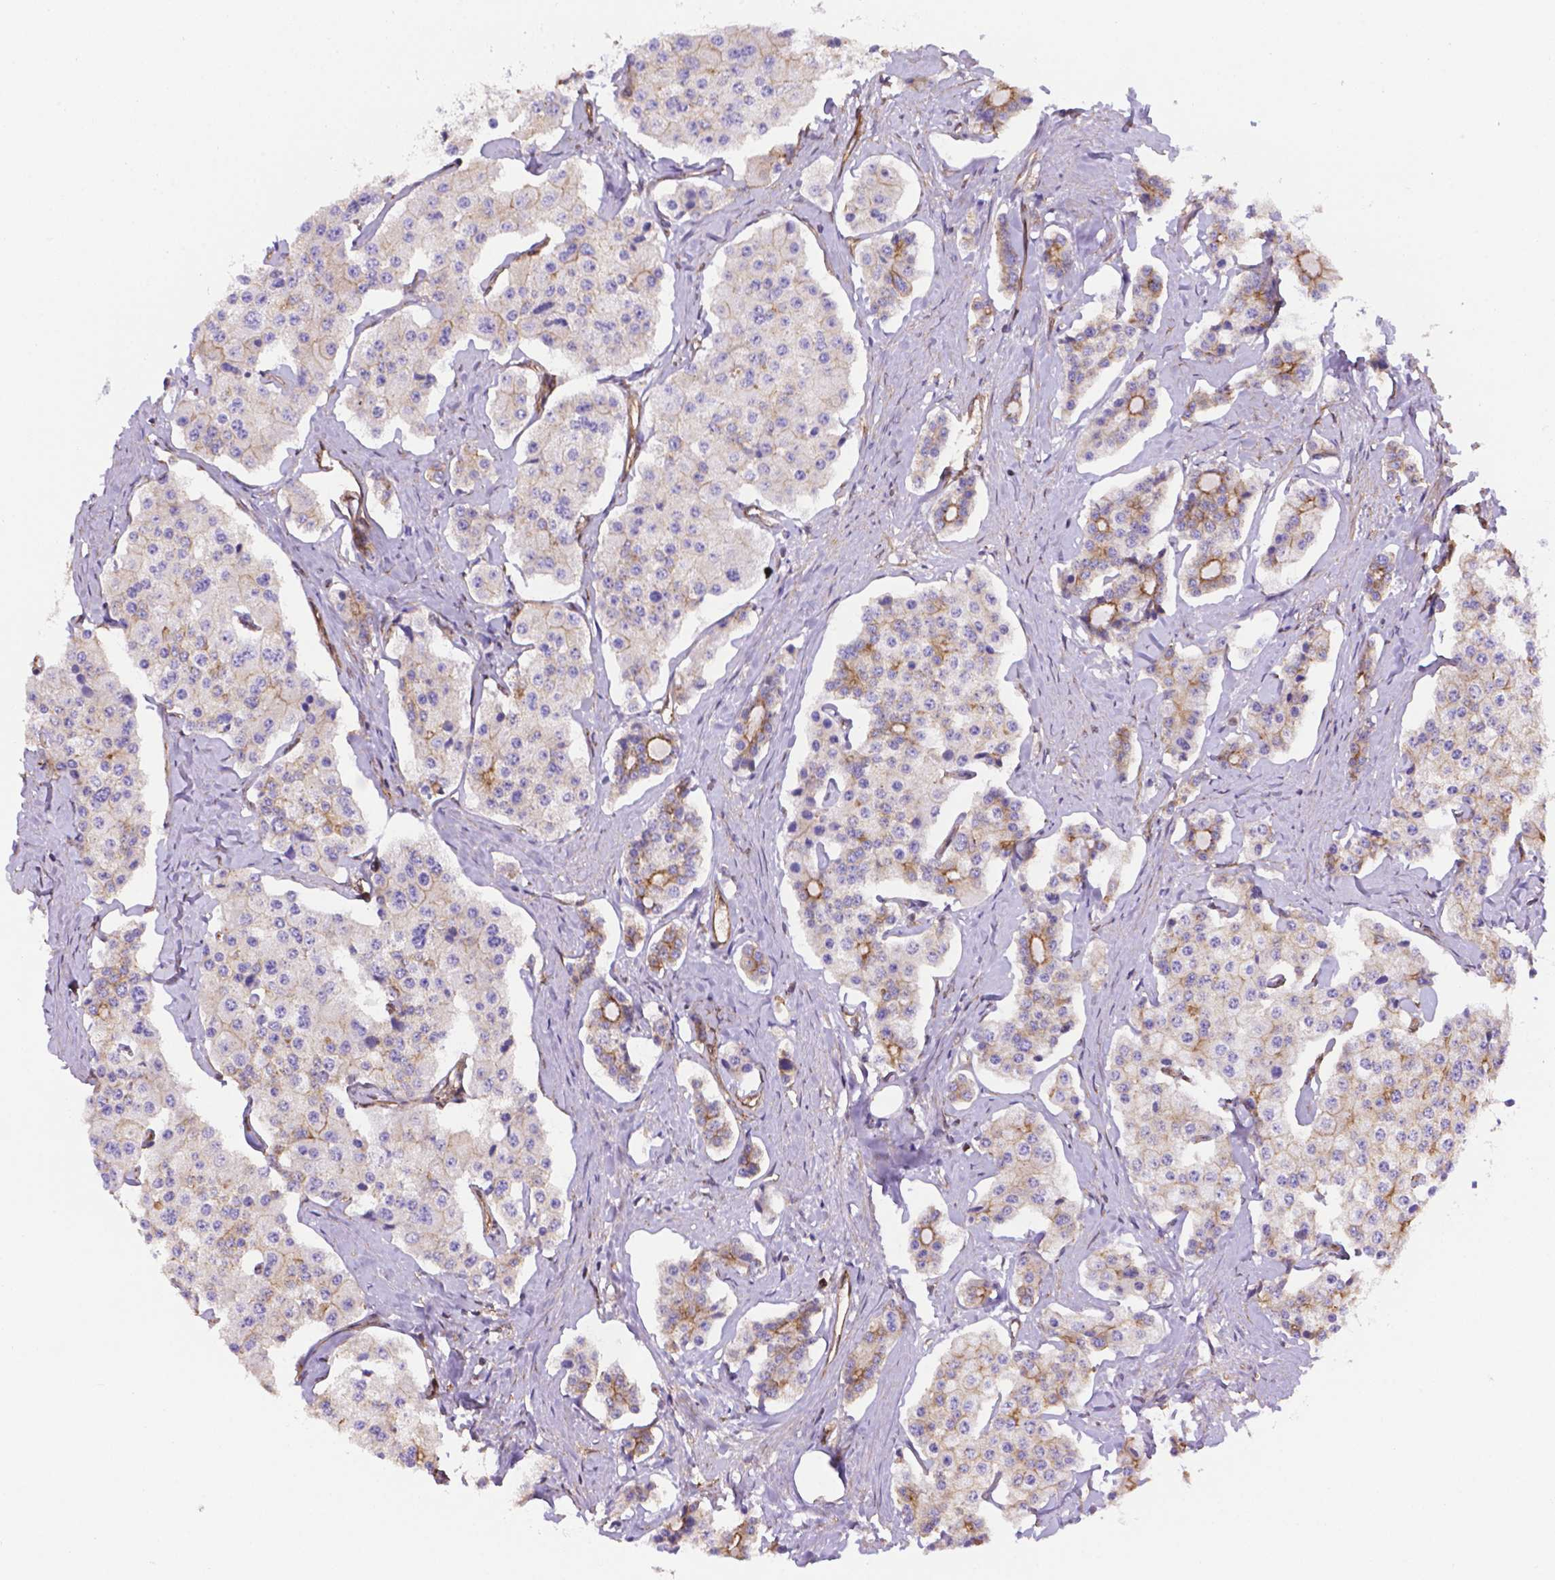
{"staining": {"intensity": "moderate", "quantity": "<25%", "location": "cytoplasmic/membranous"}, "tissue": "carcinoid", "cell_type": "Tumor cells", "image_type": "cancer", "snomed": [{"axis": "morphology", "description": "Carcinoid, malignant, NOS"}, {"axis": "topography", "description": "Small intestine"}], "caption": "A micrograph showing moderate cytoplasmic/membranous staining in about <25% of tumor cells in malignant carcinoid, as visualized by brown immunohistochemical staining.", "gene": "YAP1", "patient": {"sex": "female", "age": 65}}